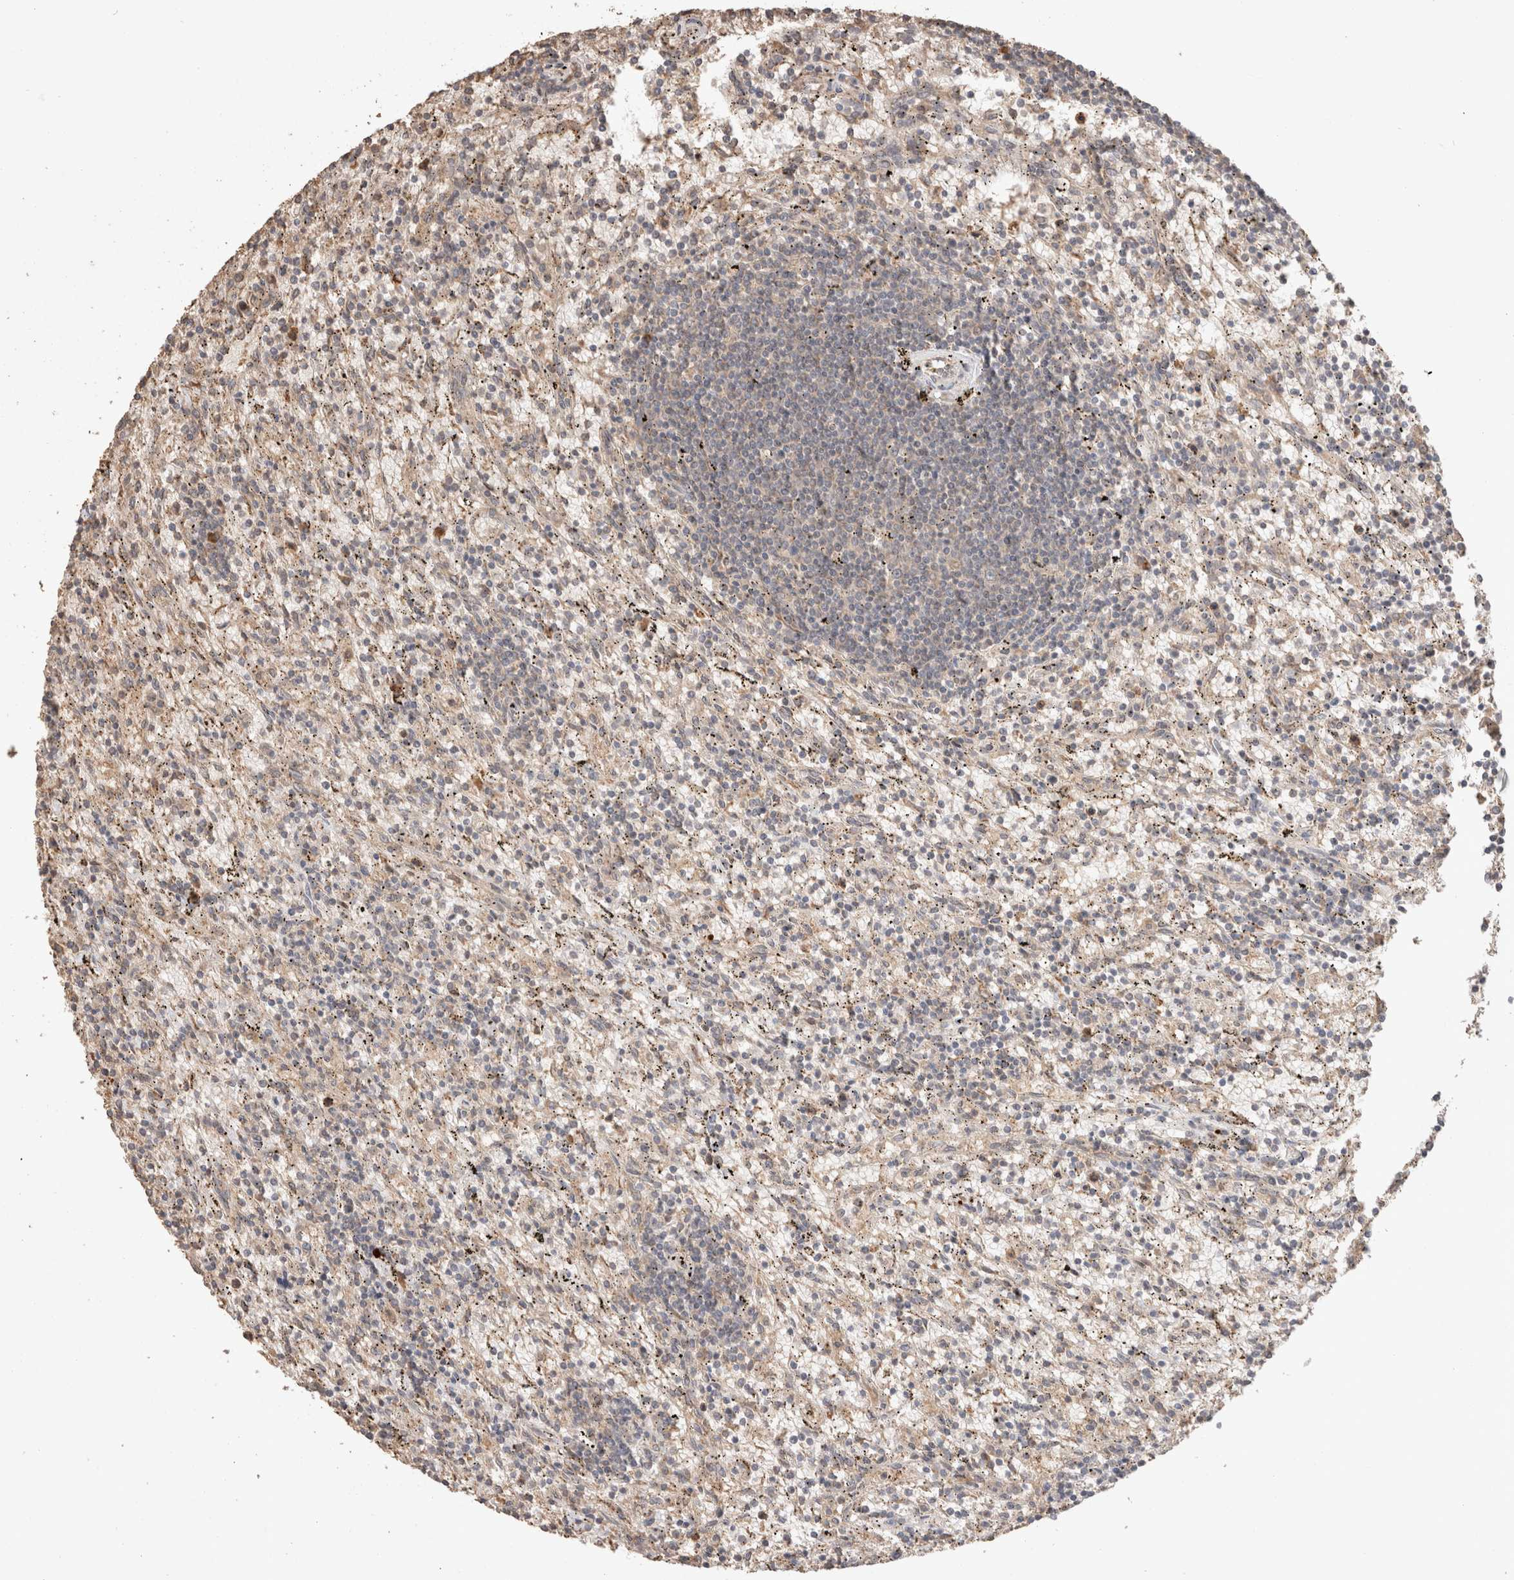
{"staining": {"intensity": "negative", "quantity": "none", "location": "none"}, "tissue": "lymphoma", "cell_type": "Tumor cells", "image_type": "cancer", "snomed": [{"axis": "morphology", "description": "Malignant lymphoma, non-Hodgkin's type, Low grade"}, {"axis": "topography", "description": "Spleen"}], "caption": "Histopathology image shows no protein positivity in tumor cells of lymphoma tissue.", "gene": "HROB", "patient": {"sex": "male", "age": 76}}